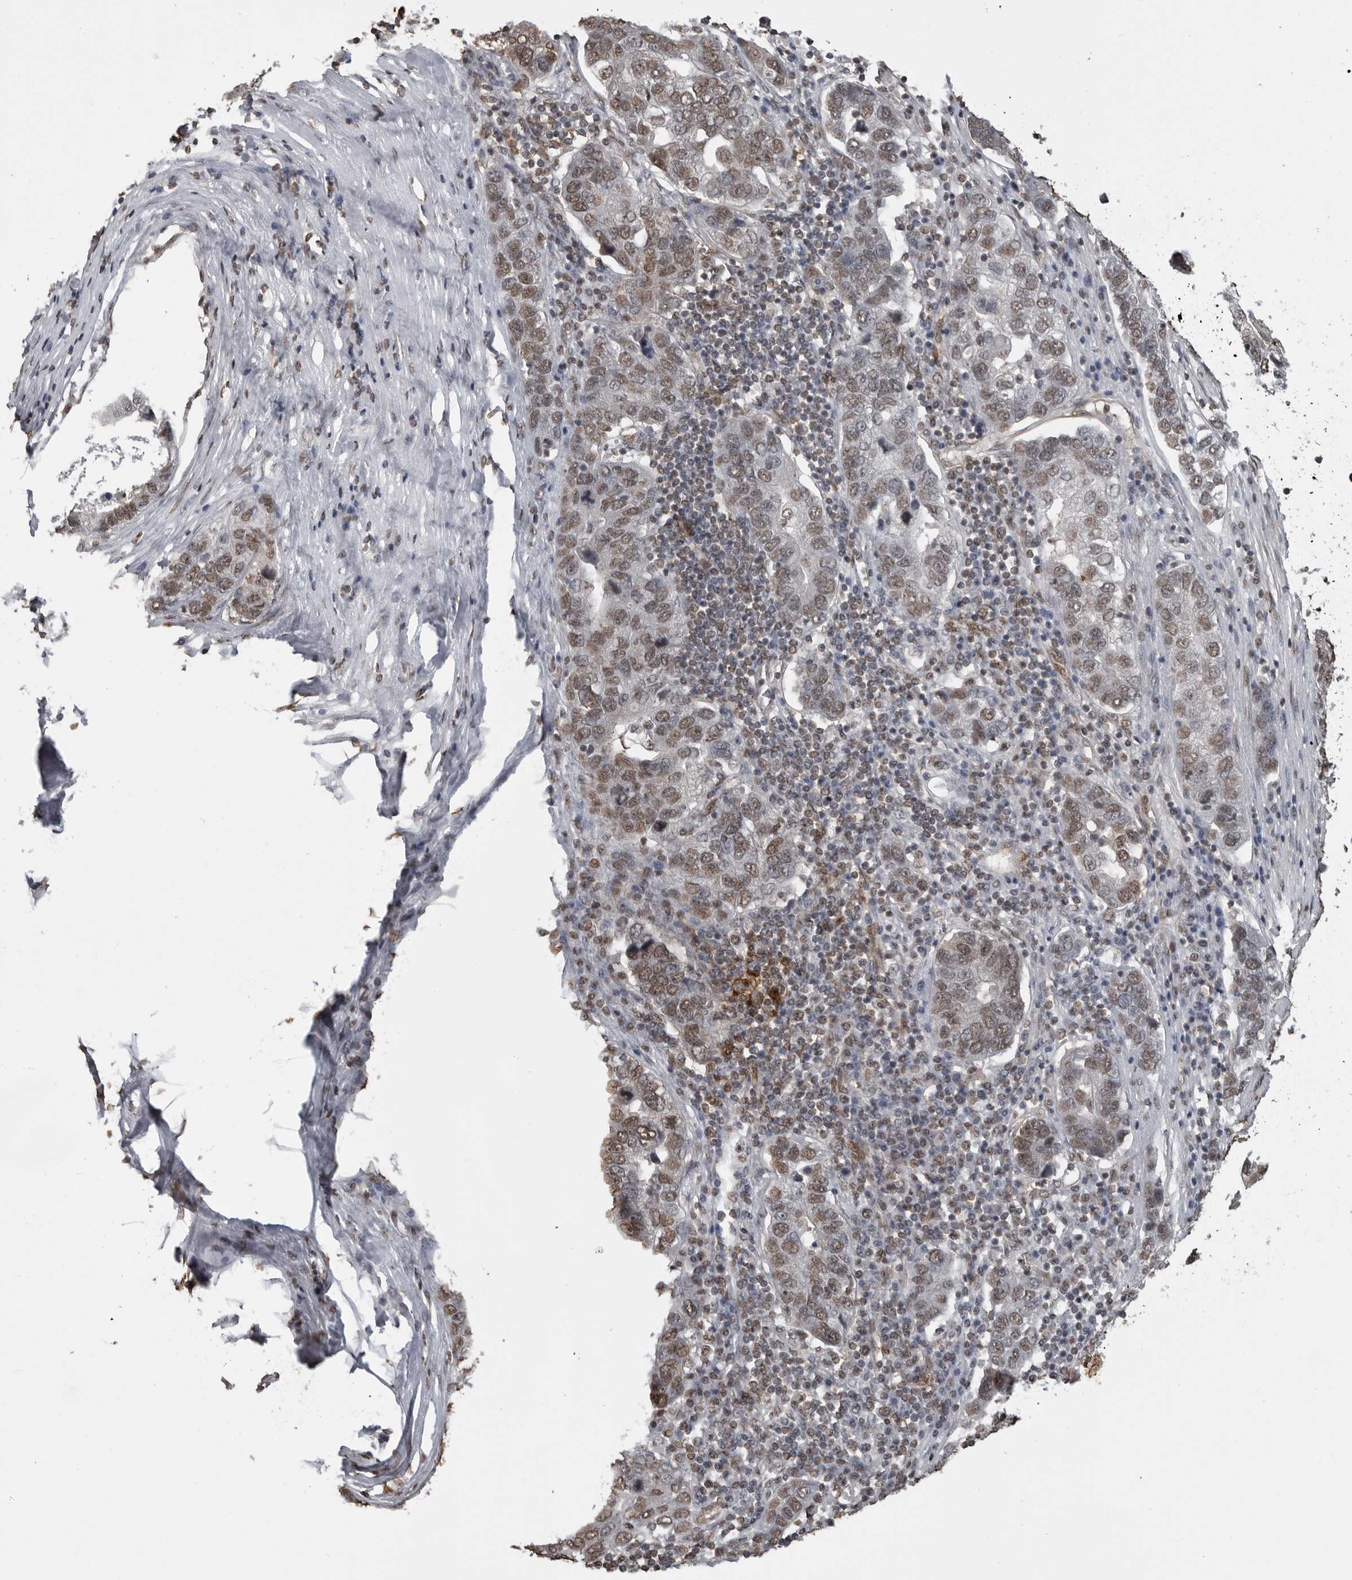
{"staining": {"intensity": "weak", "quantity": ">75%", "location": "nuclear"}, "tissue": "pancreatic cancer", "cell_type": "Tumor cells", "image_type": "cancer", "snomed": [{"axis": "morphology", "description": "Adenocarcinoma, NOS"}, {"axis": "topography", "description": "Pancreas"}], "caption": "Weak nuclear staining is seen in about >75% of tumor cells in pancreatic adenocarcinoma.", "gene": "SMAD2", "patient": {"sex": "female", "age": 61}}